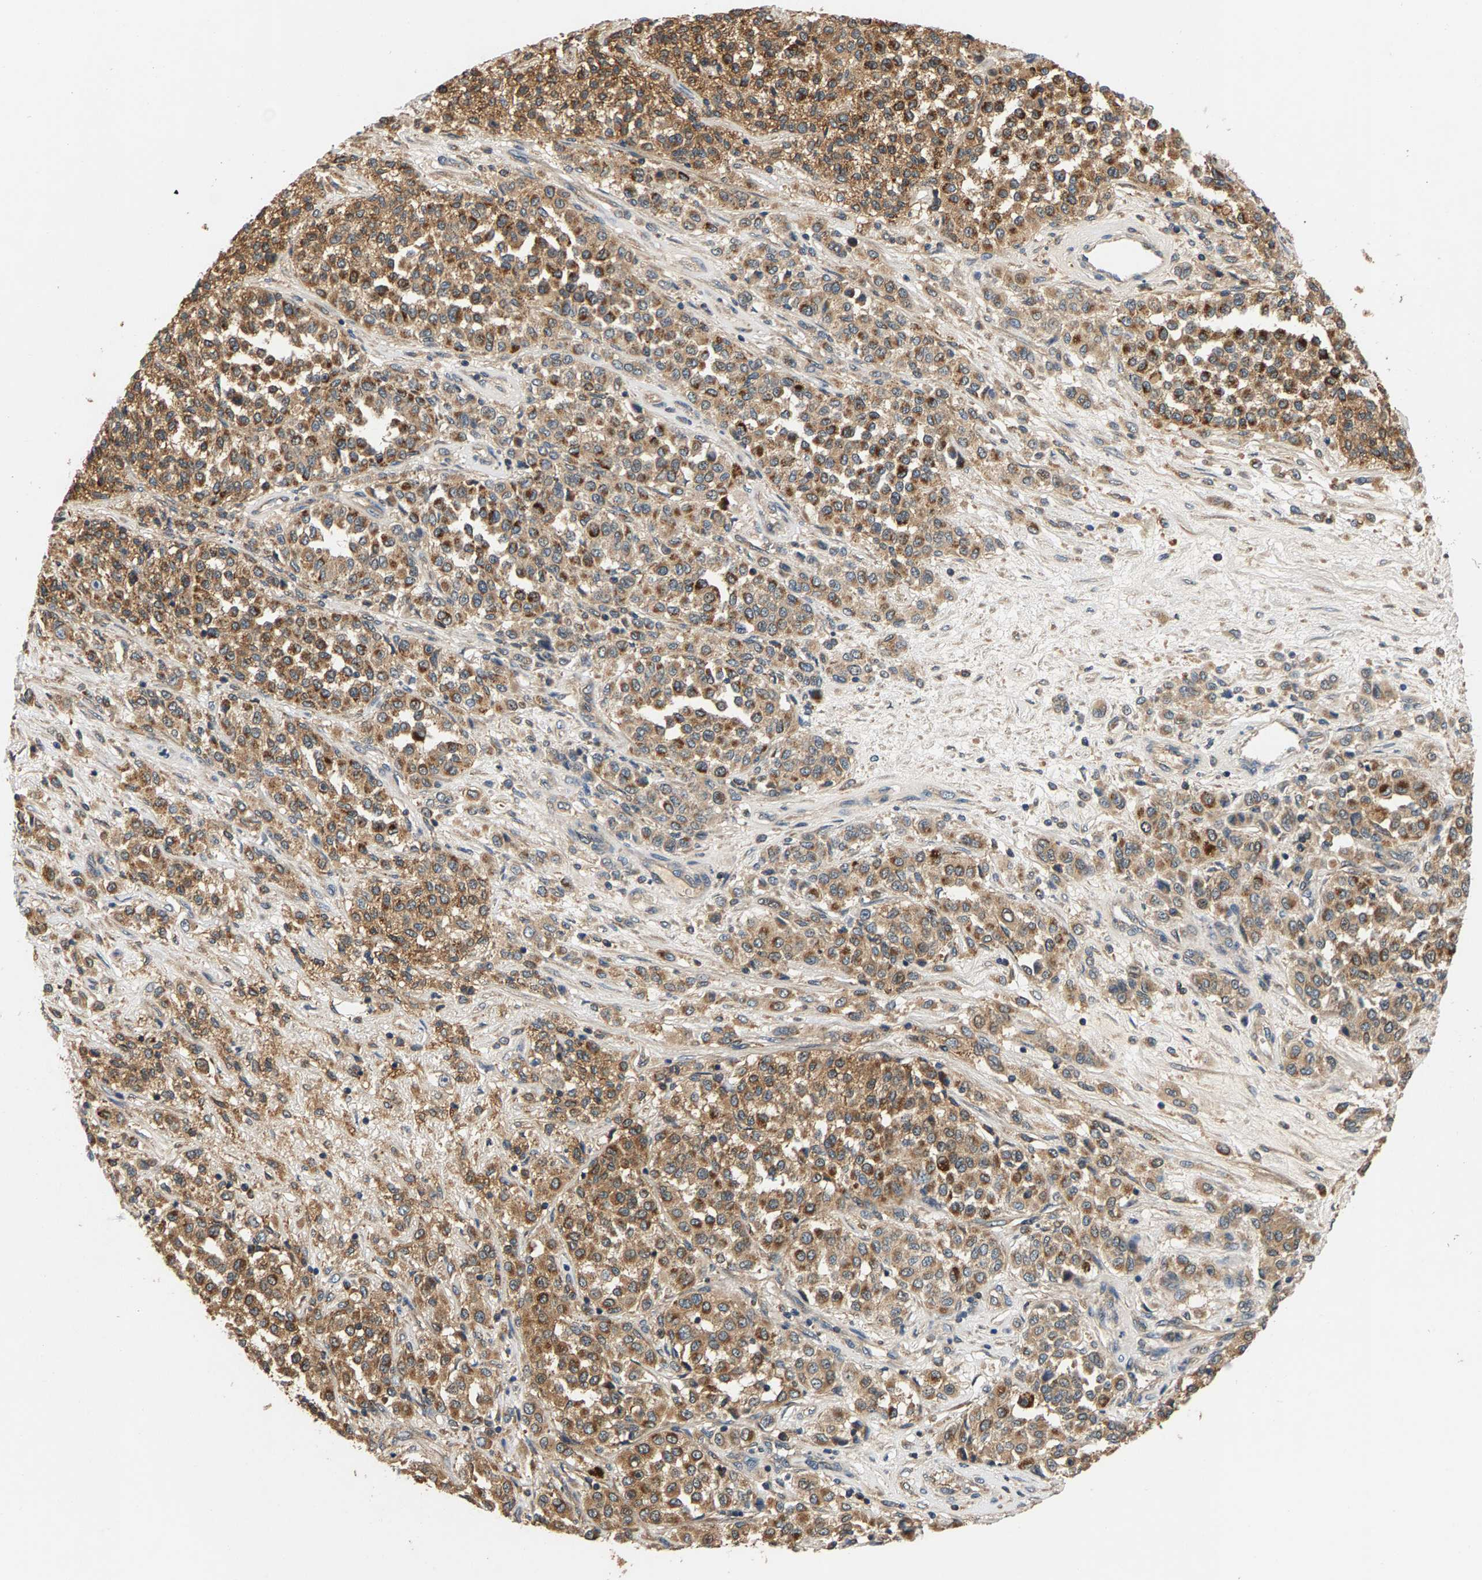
{"staining": {"intensity": "moderate", "quantity": ">75%", "location": "cytoplasmic/membranous"}, "tissue": "melanoma", "cell_type": "Tumor cells", "image_type": "cancer", "snomed": [{"axis": "morphology", "description": "Malignant melanoma, Metastatic site"}, {"axis": "topography", "description": "Pancreas"}], "caption": "Melanoma stained with a protein marker reveals moderate staining in tumor cells.", "gene": "FAM78A", "patient": {"sex": "female", "age": 30}}